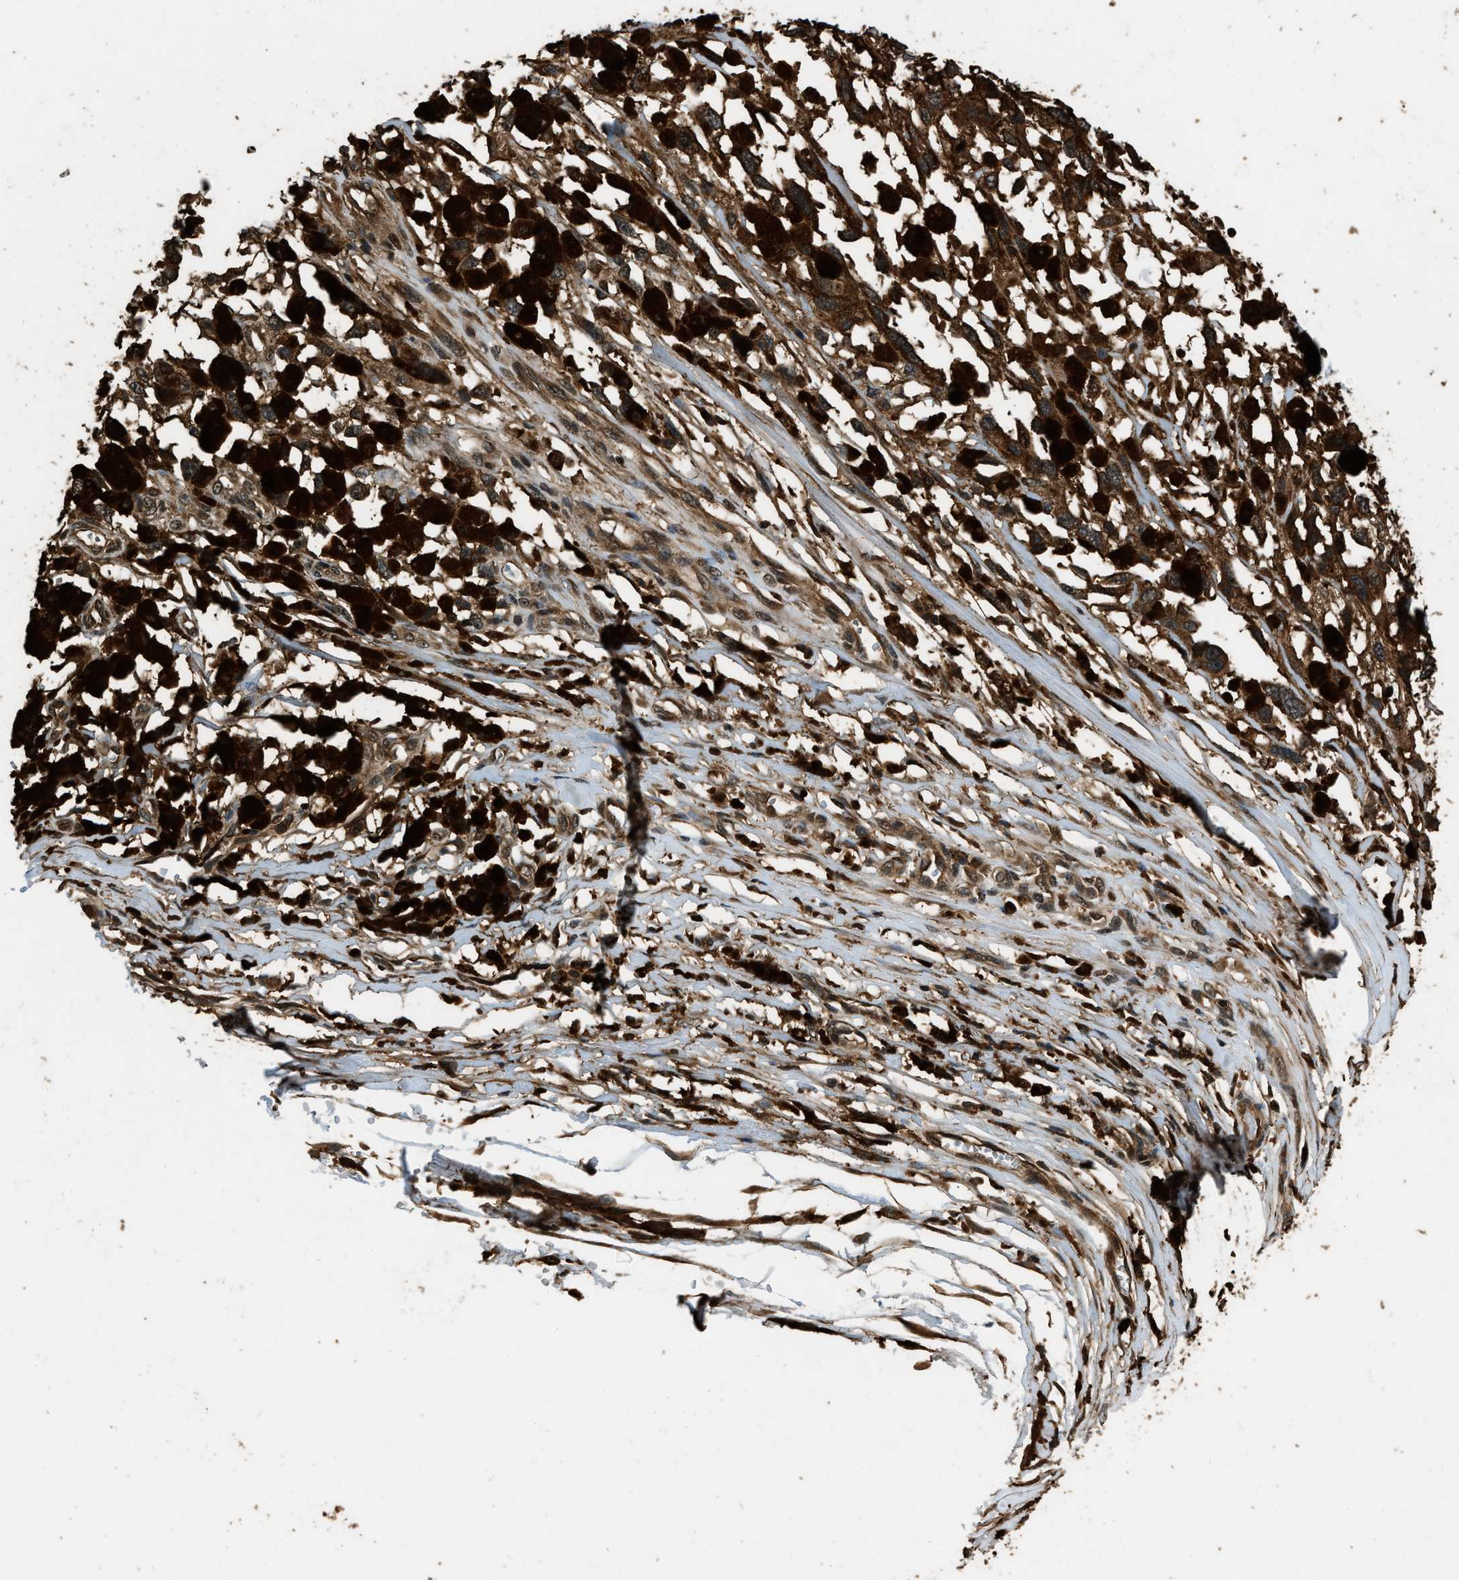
{"staining": {"intensity": "moderate", "quantity": ">75%", "location": "cytoplasmic/membranous"}, "tissue": "melanoma", "cell_type": "Tumor cells", "image_type": "cancer", "snomed": [{"axis": "morphology", "description": "Malignant melanoma, Metastatic site"}, {"axis": "topography", "description": "Lymph node"}], "caption": "This photomicrograph shows immunohistochemistry staining of malignant melanoma (metastatic site), with medium moderate cytoplasmic/membranous staining in approximately >75% of tumor cells.", "gene": "RAP2A", "patient": {"sex": "male", "age": 59}}